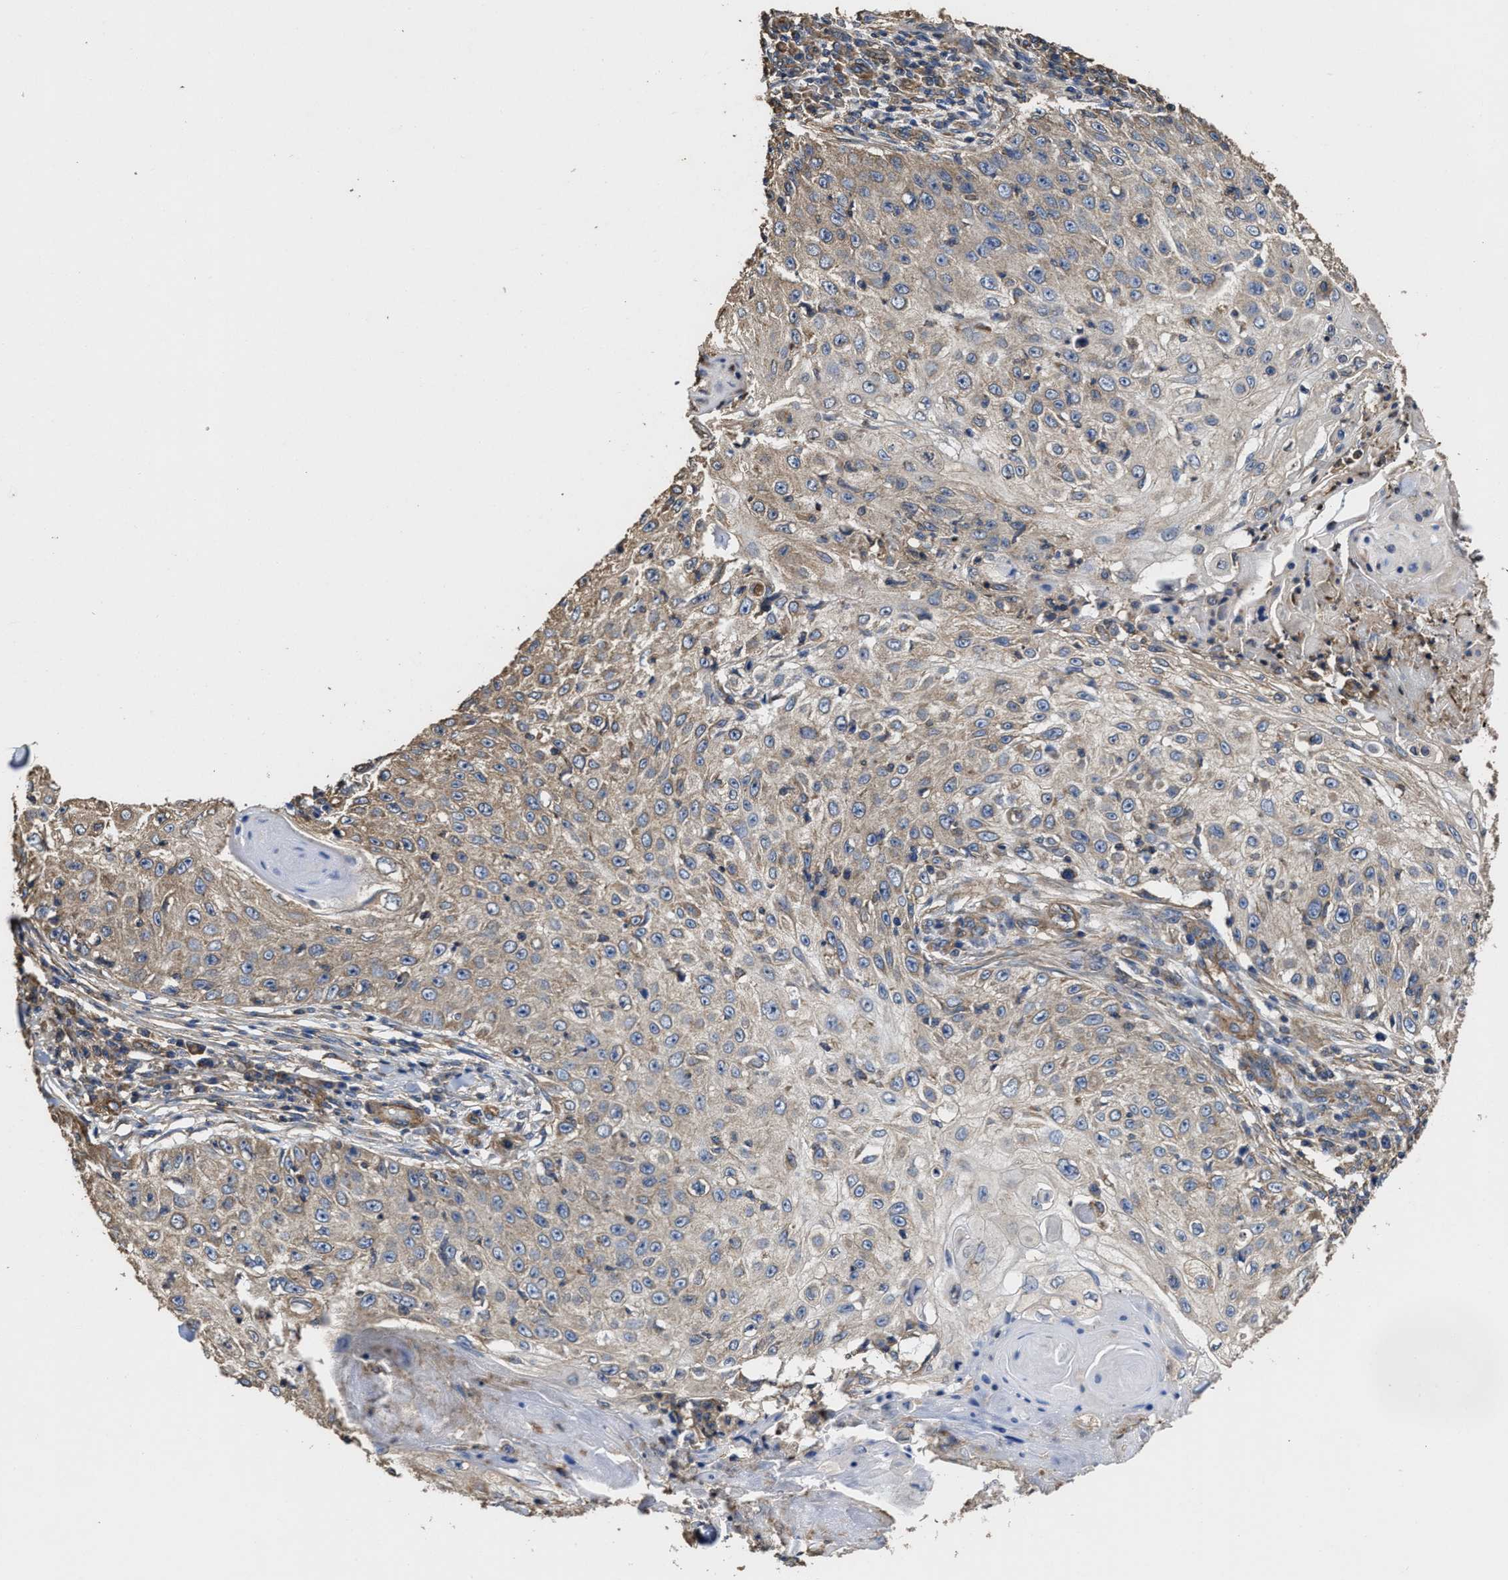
{"staining": {"intensity": "weak", "quantity": ">75%", "location": "cytoplasmic/membranous"}, "tissue": "skin cancer", "cell_type": "Tumor cells", "image_type": "cancer", "snomed": [{"axis": "morphology", "description": "Squamous cell carcinoma, NOS"}, {"axis": "topography", "description": "Skin"}], "caption": "Protein staining reveals weak cytoplasmic/membranous staining in approximately >75% of tumor cells in squamous cell carcinoma (skin). (Stains: DAB (3,3'-diaminobenzidine) in brown, nuclei in blue, Microscopy: brightfield microscopy at high magnification).", "gene": "SFXN4", "patient": {"sex": "male", "age": 86}}